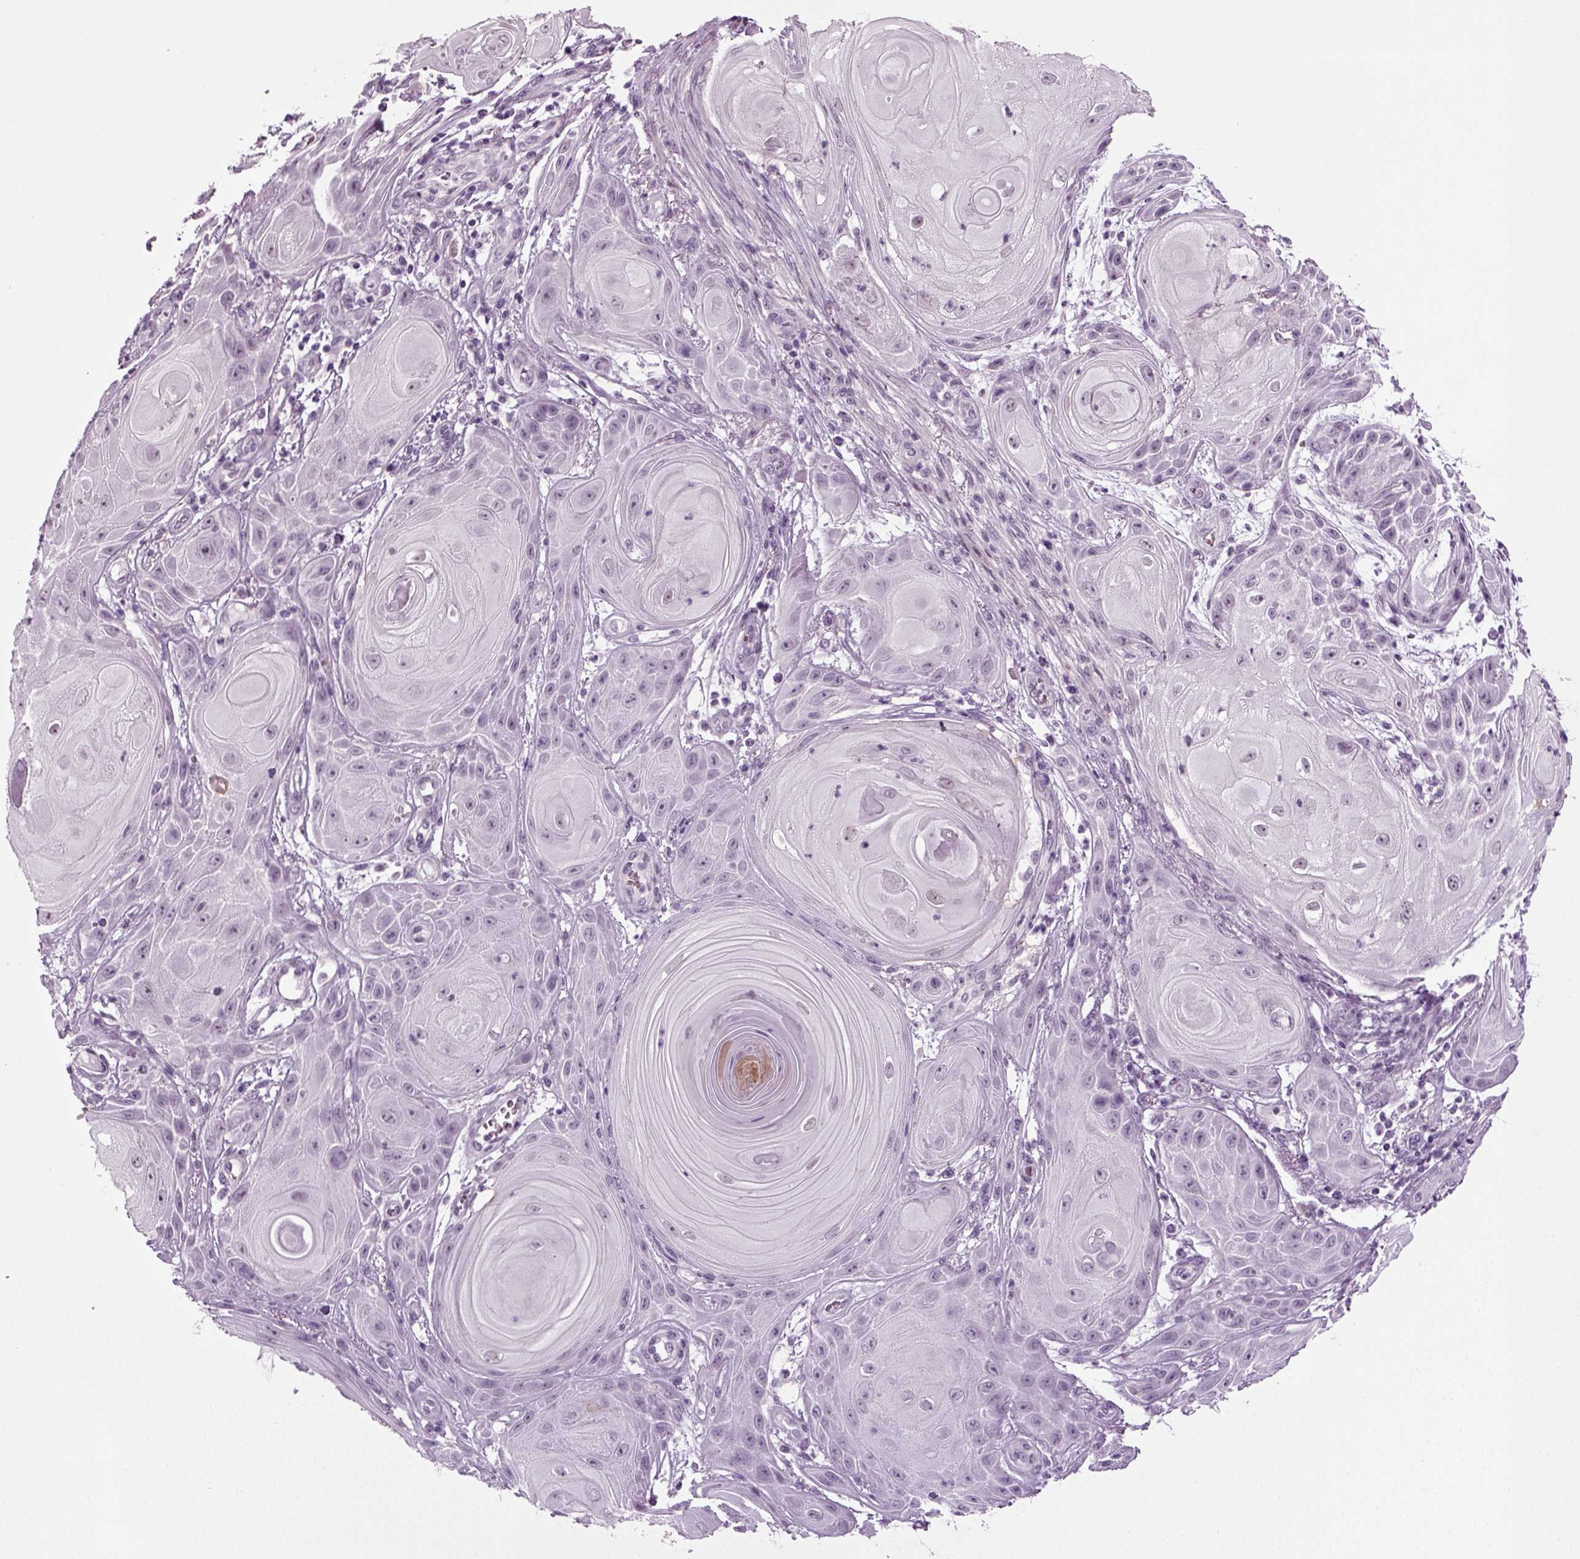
{"staining": {"intensity": "negative", "quantity": "none", "location": "none"}, "tissue": "skin cancer", "cell_type": "Tumor cells", "image_type": "cancer", "snomed": [{"axis": "morphology", "description": "Squamous cell carcinoma, NOS"}, {"axis": "topography", "description": "Skin"}], "caption": "An image of human skin cancer is negative for staining in tumor cells. (Immunohistochemistry, brightfield microscopy, high magnification).", "gene": "ZC2HC1C", "patient": {"sex": "male", "age": 62}}